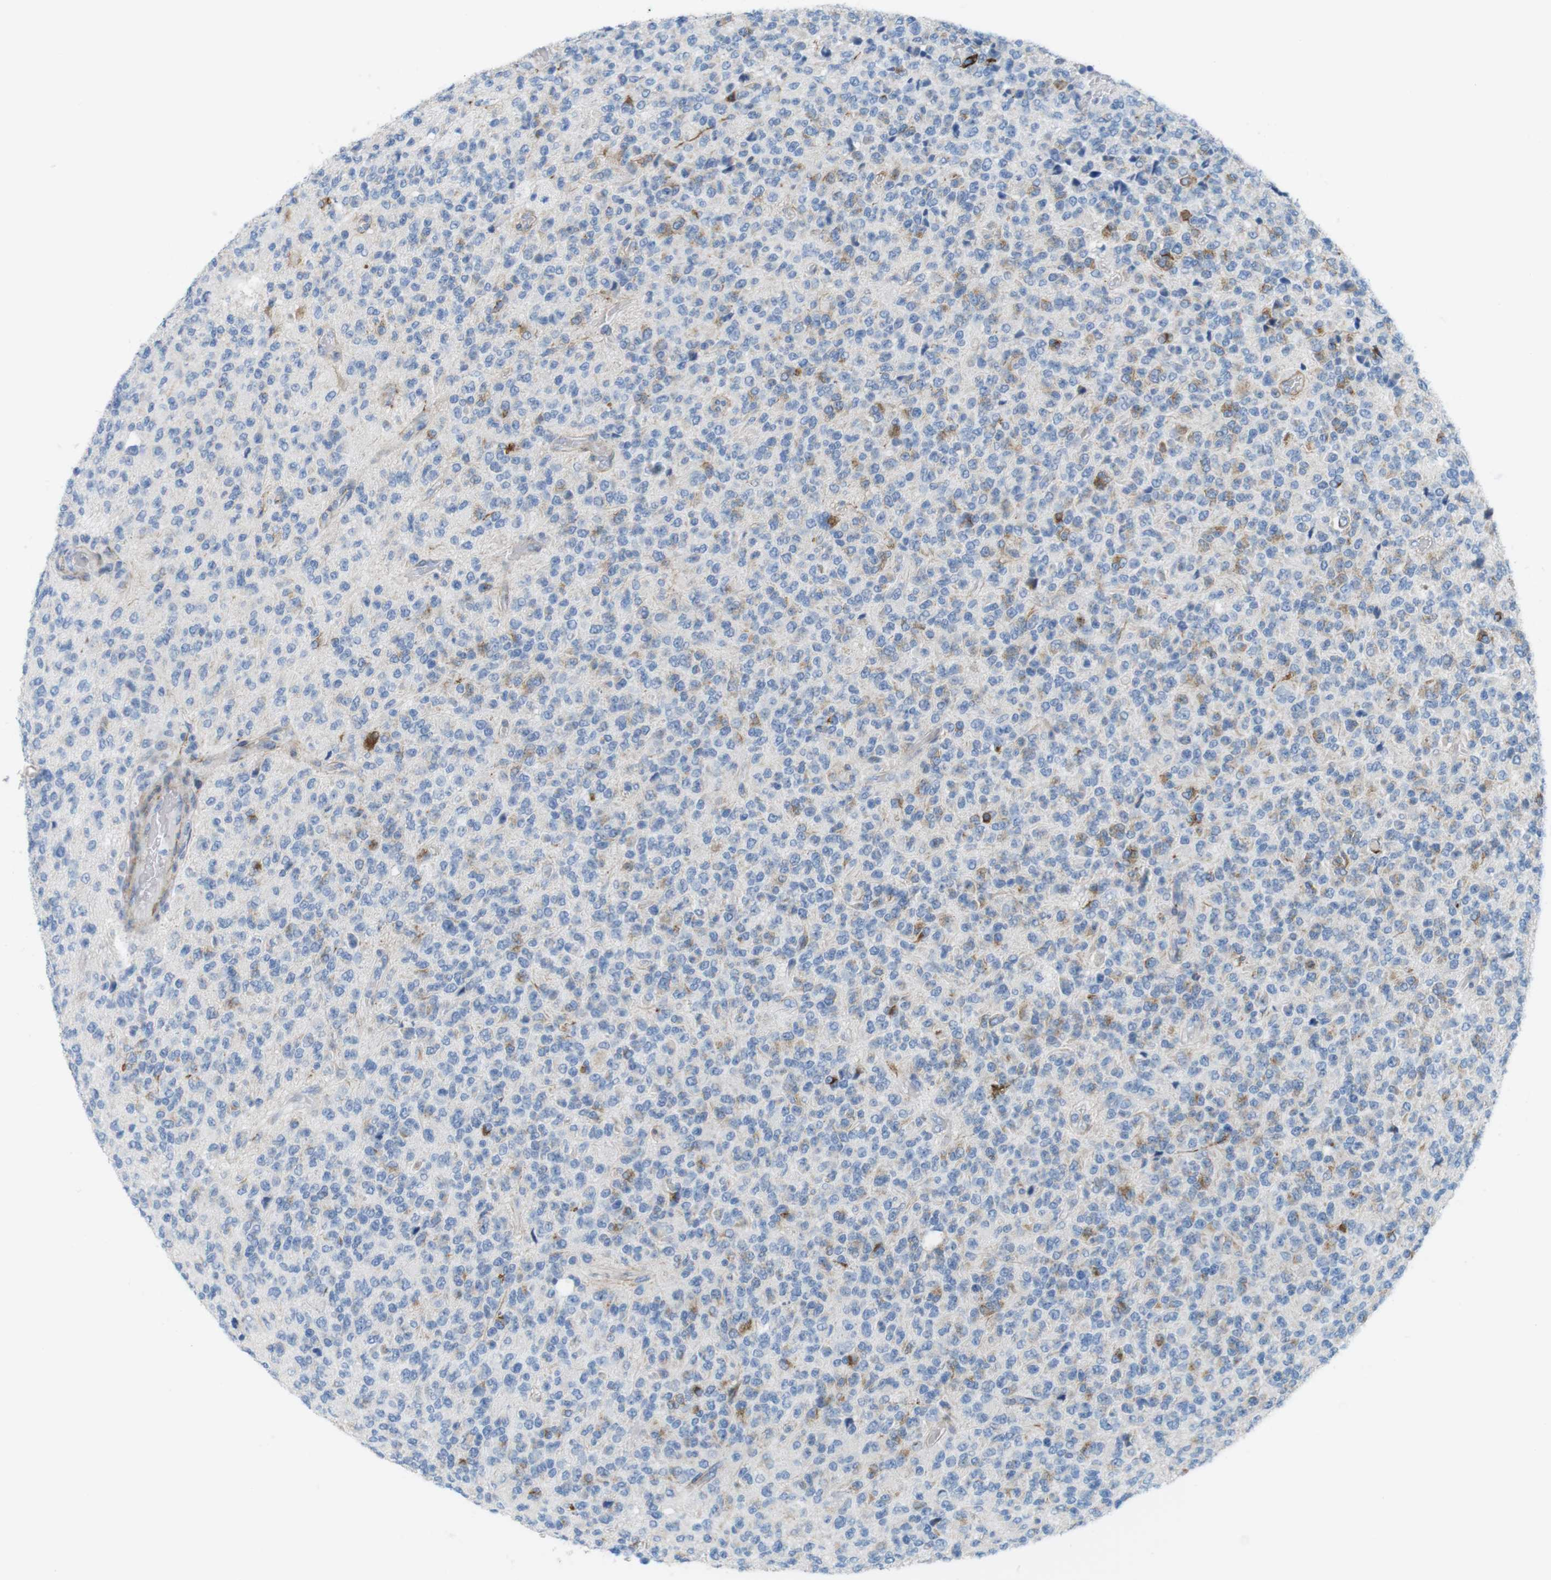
{"staining": {"intensity": "moderate", "quantity": "<25%", "location": "cytoplasmic/membranous"}, "tissue": "glioma", "cell_type": "Tumor cells", "image_type": "cancer", "snomed": [{"axis": "morphology", "description": "Glioma, malignant, High grade"}, {"axis": "topography", "description": "pancreas cauda"}], "caption": "Brown immunohistochemical staining in glioma exhibits moderate cytoplasmic/membranous positivity in about <25% of tumor cells.", "gene": "MYH9", "patient": {"sex": "male", "age": 60}}